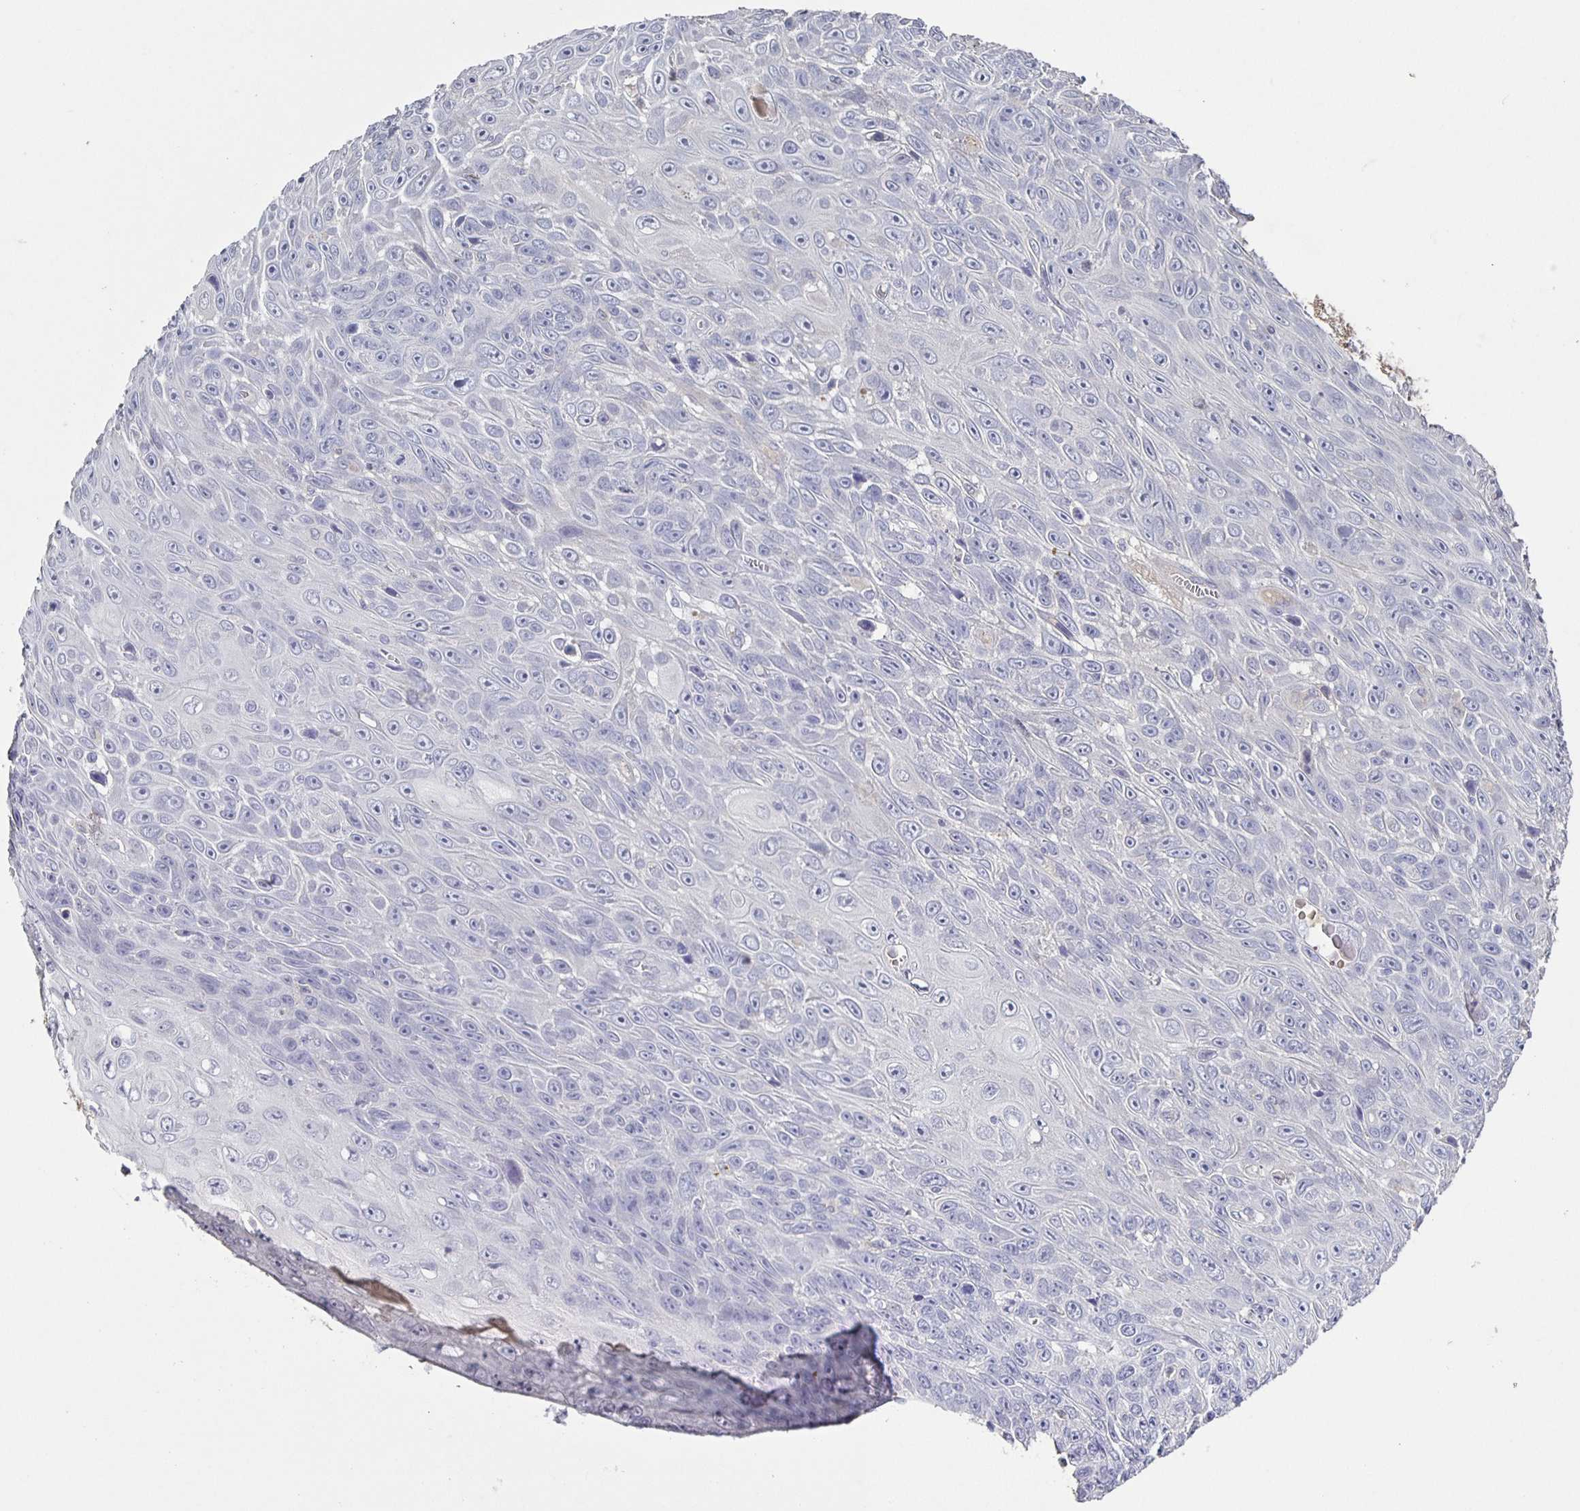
{"staining": {"intensity": "negative", "quantity": "none", "location": "none"}, "tissue": "skin cancer", "cell_type": "Tumor cells", "image_type": "cancer", "snomed": [{"axis": "morphology", "description": "Squamous cell carcinoma, NOS"}, {"axis": "topography", "description": "Skin"}], "caption": "Squamous cell carcinoma (skin) was stained to show a protein in brown. There is no significant expression in tumor cells.", "gene": "INSL5", "patient": {"sex": "male", "age": 82}}